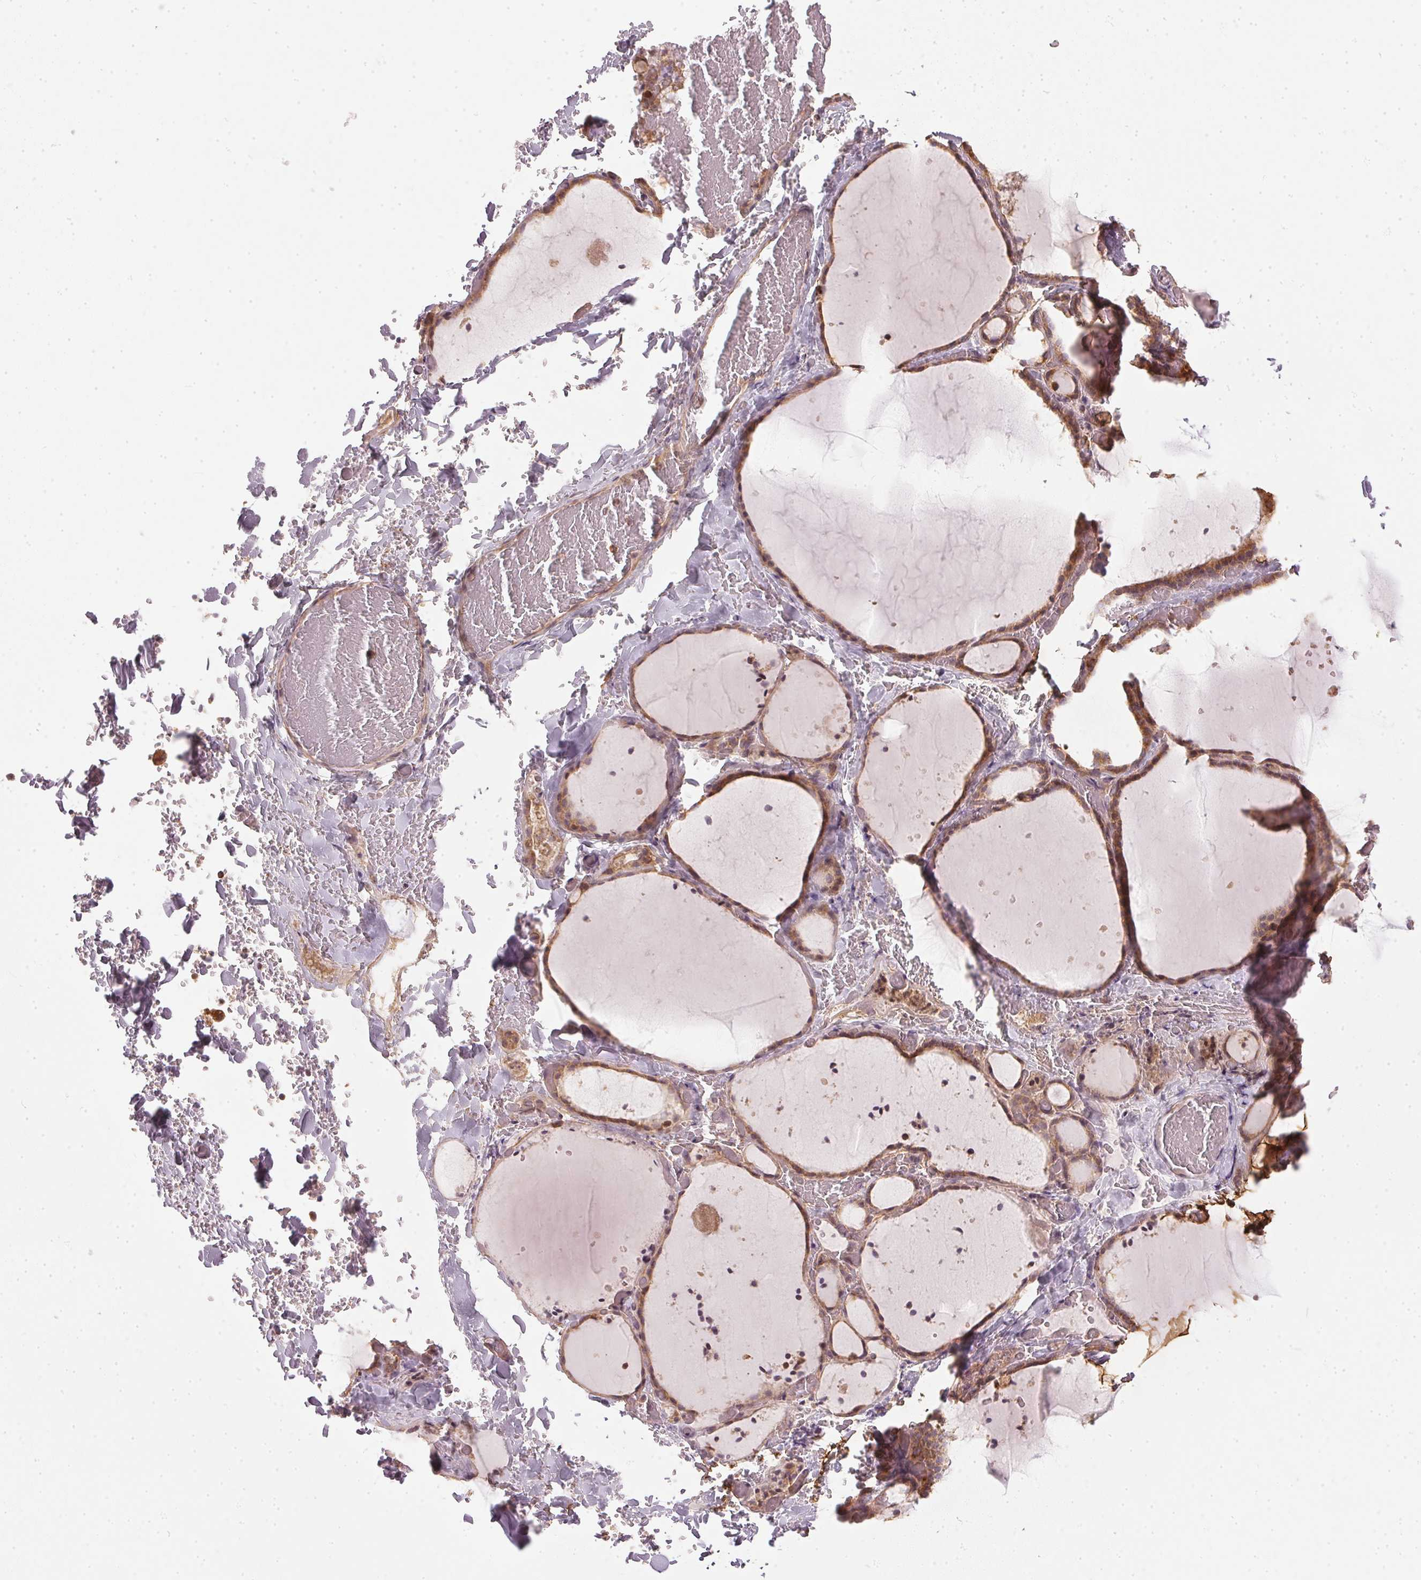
{"staining": {"intensity": "moderate", "quantity": ">75%", "location": "cytoplasmic/membranous"}, "tissue": "thyroid gland", "cell_type": "Glandular cells", "image_type": "normal", "snomed": [{"axis": "morphology", "description": "Normal tissue, NOS"}, {"axis": "topography", "description": "Thyroid gland"}], "caption": "DAB immunohistochemical staining of benign human thyroid gland displays moderate cytoplasmic/membranous protein staining in approximately >75% of glandular cells.", "gene": "NADK2", "patient": {"sex": "female", "age": 36}}